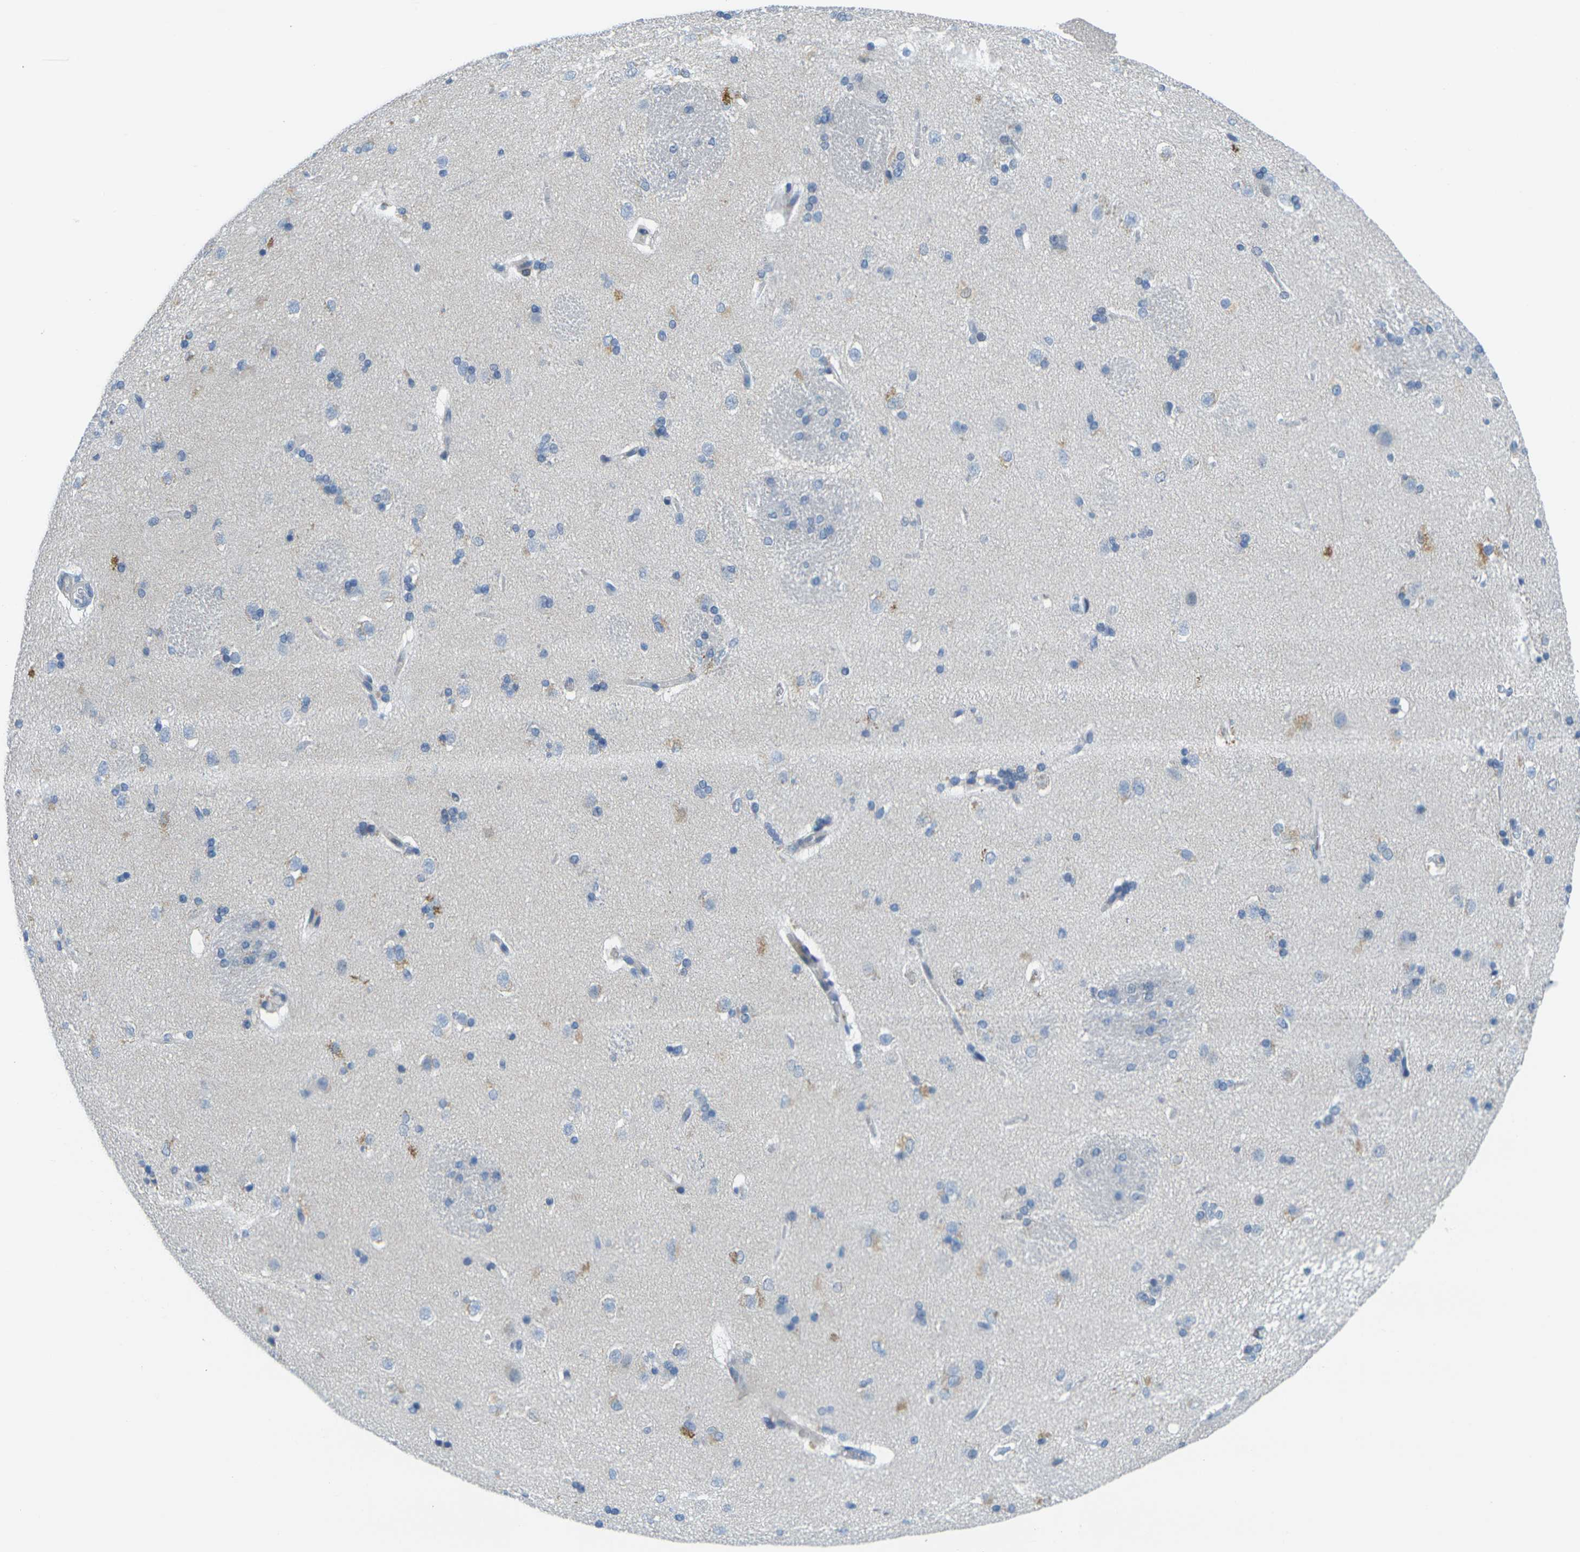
{"staining": {"intensity": "negative", "quantity": "none", "location": "none"}, "tissue": "caudate", "cell_type": "Glial cells", "image_type": "normal", "snomed": [{"axis": "morphology", "description": "Normal tissue, NOS"}, {"axis": "topography", "description": "Lateral ventricle wall"}], "caption": "A histopathology image of caudate stained for a protein exhibits no brown staining in glial cells. (DAB immunohistochemistry (IHC) with hematoxylin counter stain).", "gene": "CD3D", "patient": {"sex": "female", "age": 19}}